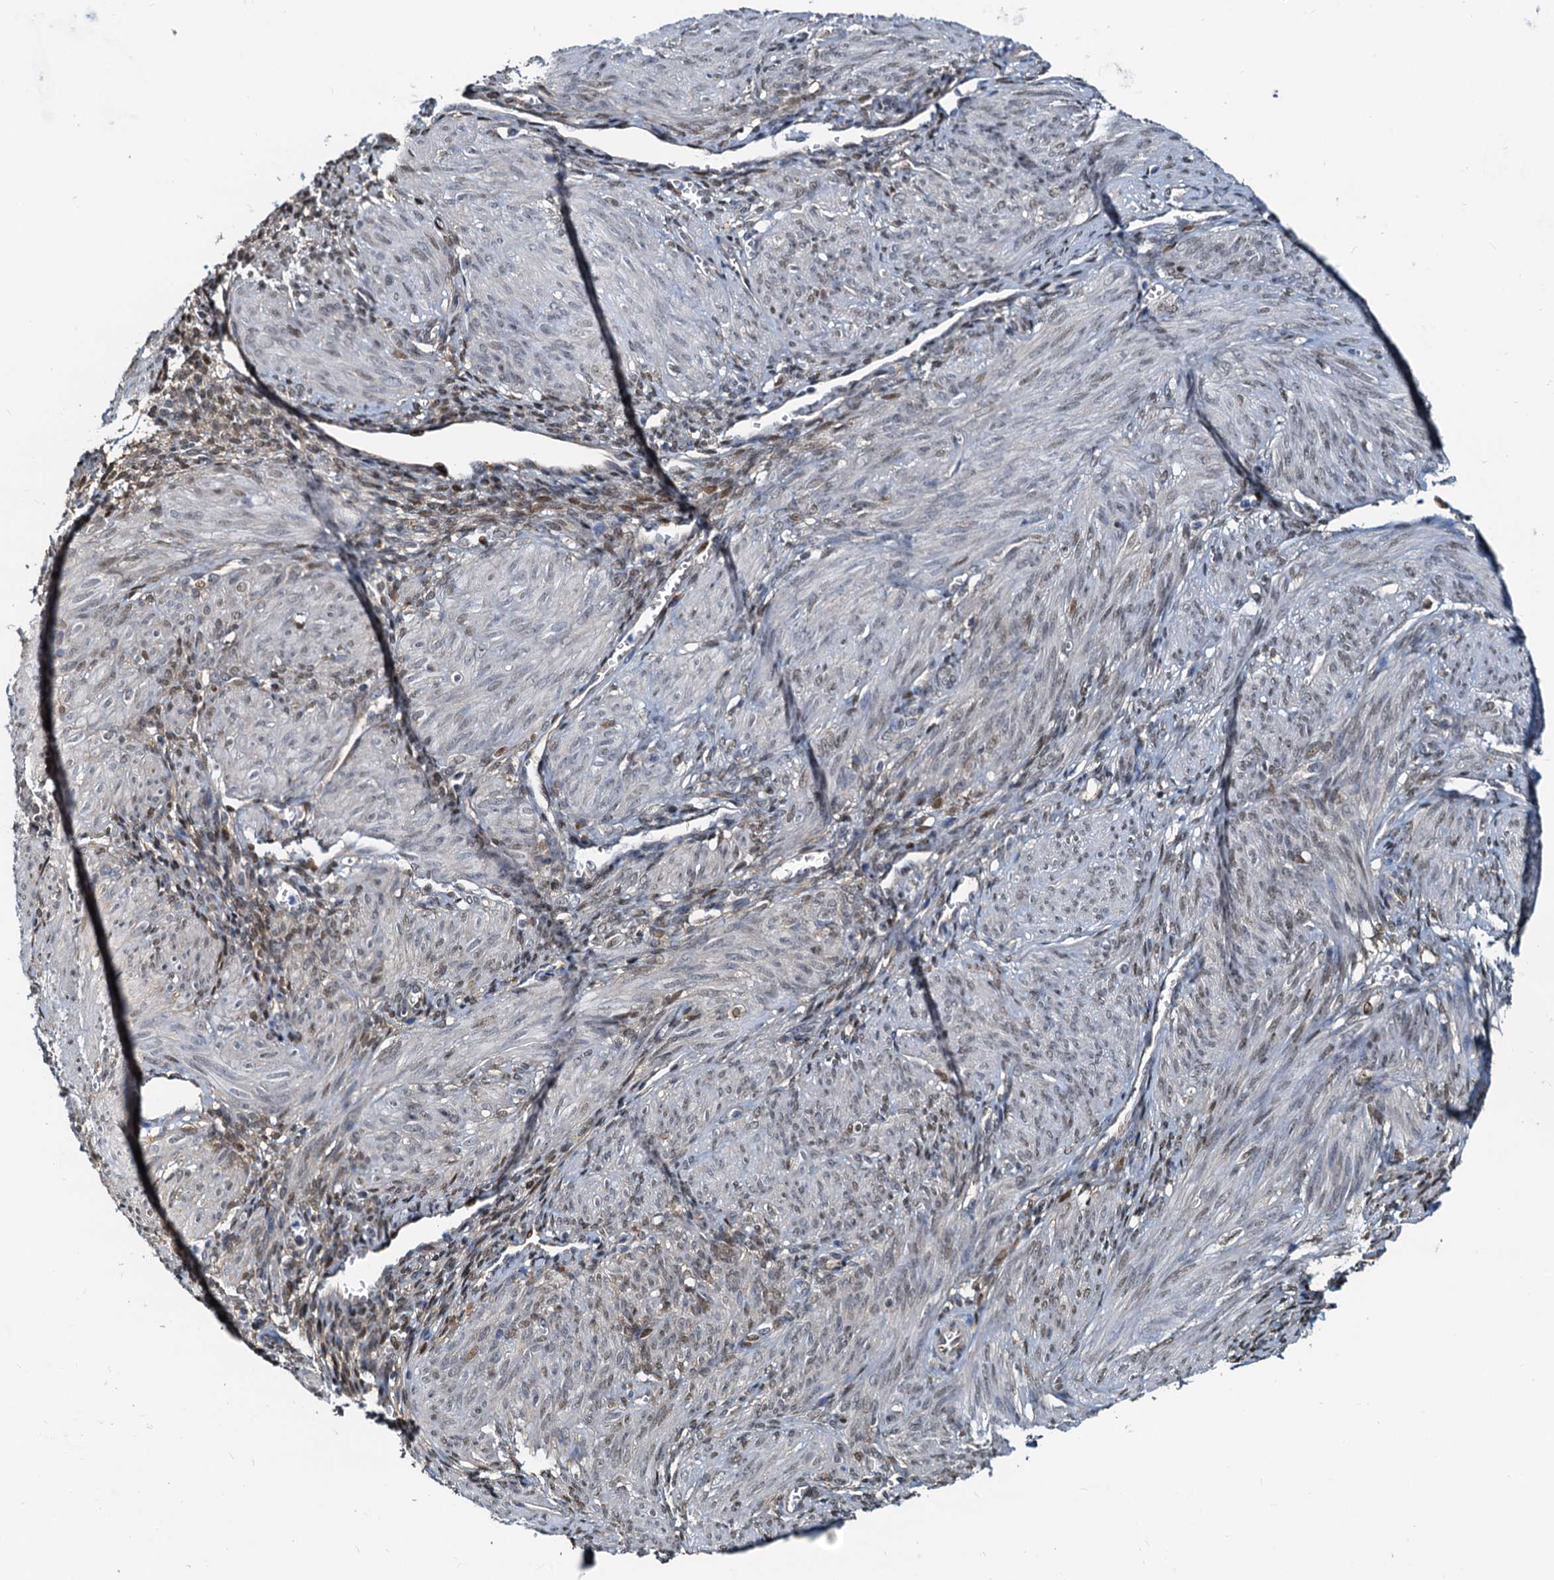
{"staining": {"intensity": "weak", "quantity": "<25%", "location": "nuclear"}, "tissue": "smooth muscle", "cell_type": "Smooth muscle cells", "image_type": "normal", "snomed": [{"axis": "morphology", "description": "Normal tissue, NOS"}, {"axis": "topography", "description": "Smooth muscle"}], "caption": "A high-resolution histopathology image shows immunohistochemistry staining of normal smooth muscle, which displays no significant expression in smooth muscle cells.", "gene": "PTGES3", "patient": {"sex": "female", "age": 39}}